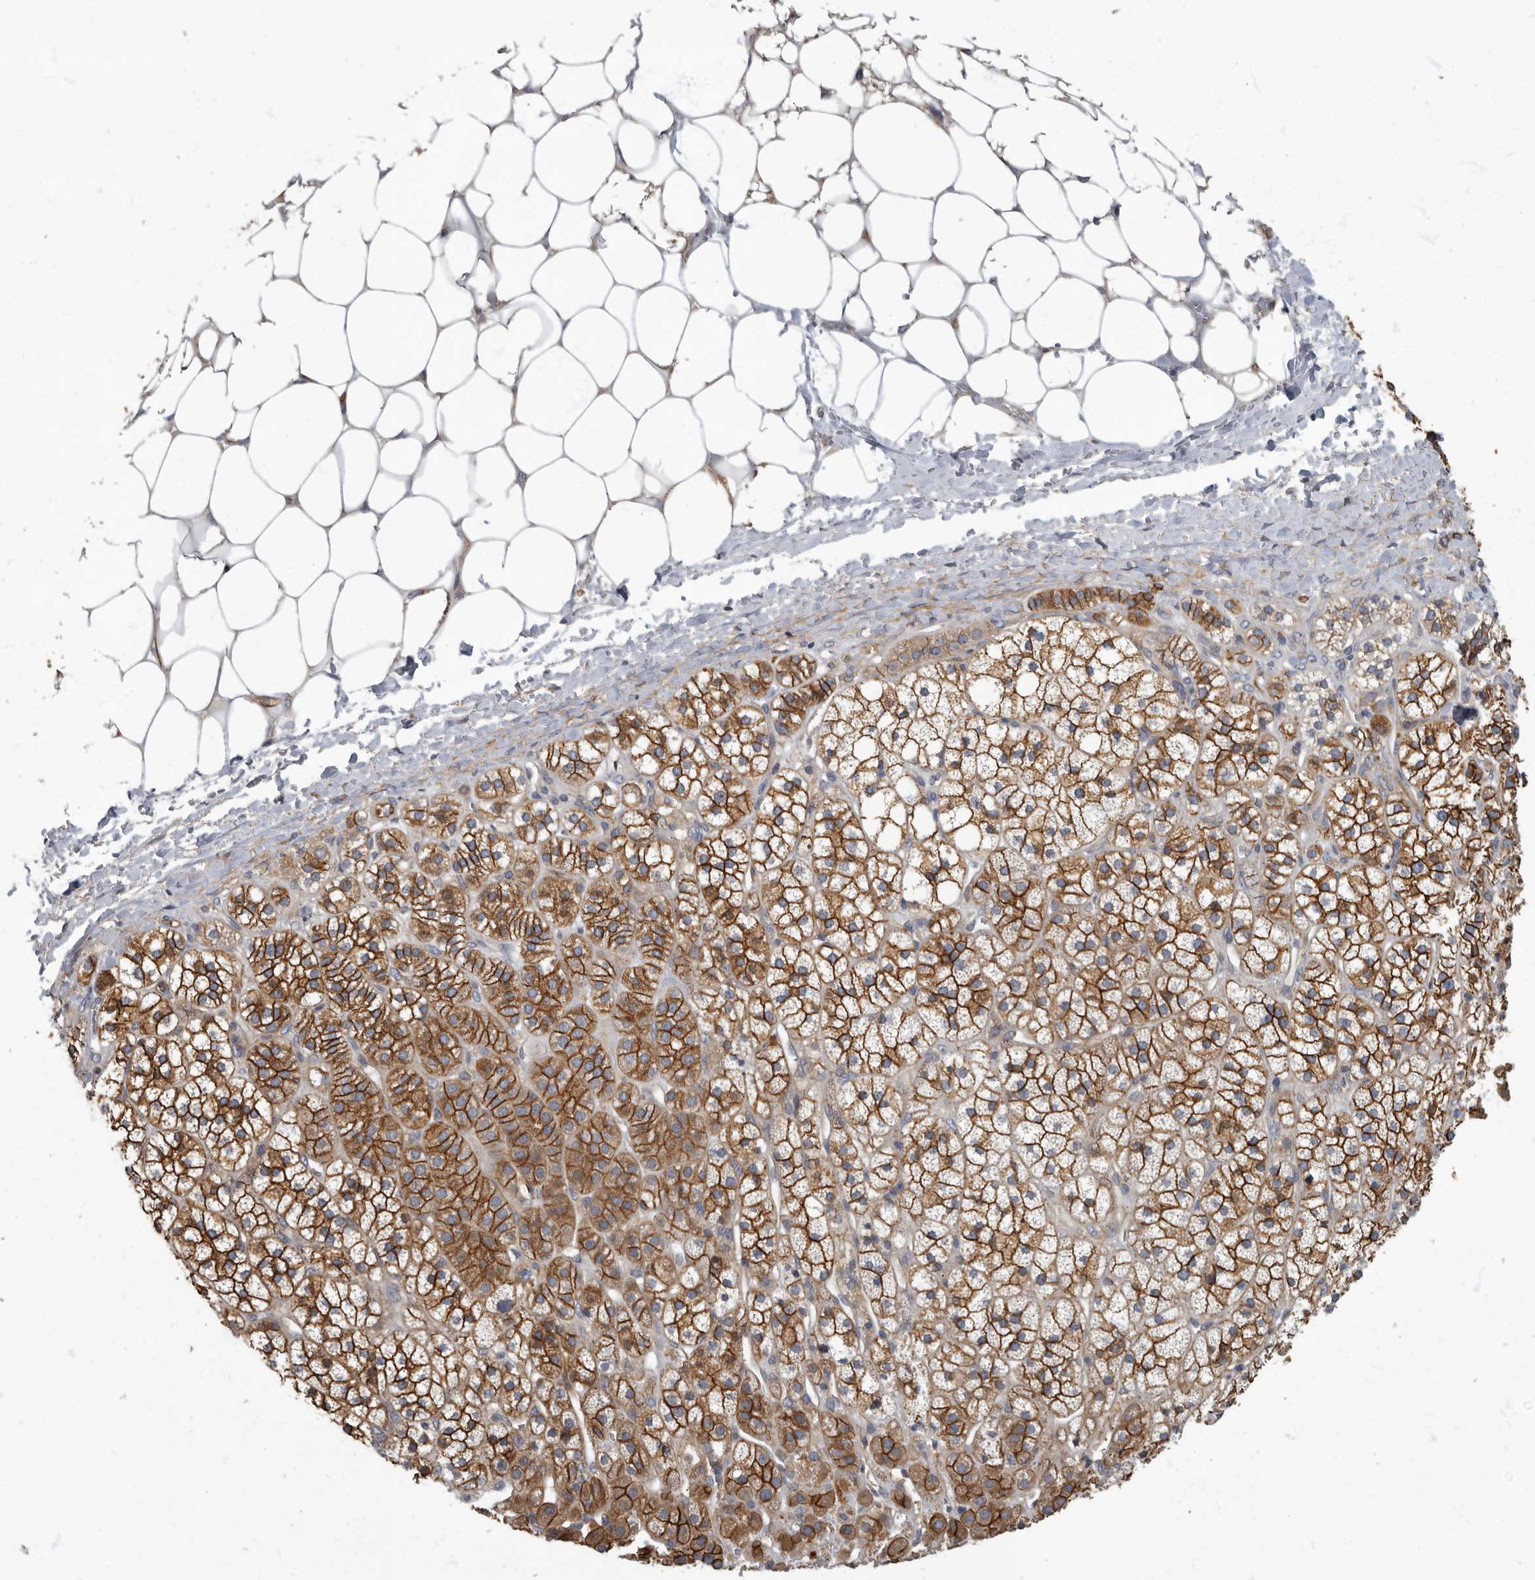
{"staining": {"intensity": "moderate", "quantity": ">75%", "location": "cytoplasmic/membranous"}, "tissue": "adrenal gland", "cell_type": "Glandular cells", "image_type": "normal", "snomed": [{"axis": "morphology", "description": "Normal tissue, NOS"}, {"axis": "topography", "description": "Adrenal gland"}], "caption": "DAB immunohistochemical staining of benign adrenal gland exhibits moderate cytoplasmic/membranous protein staining in about >75% of glandular cells.", "gene": "PDK1", "patient": {"sex": "male", "age": 56}}